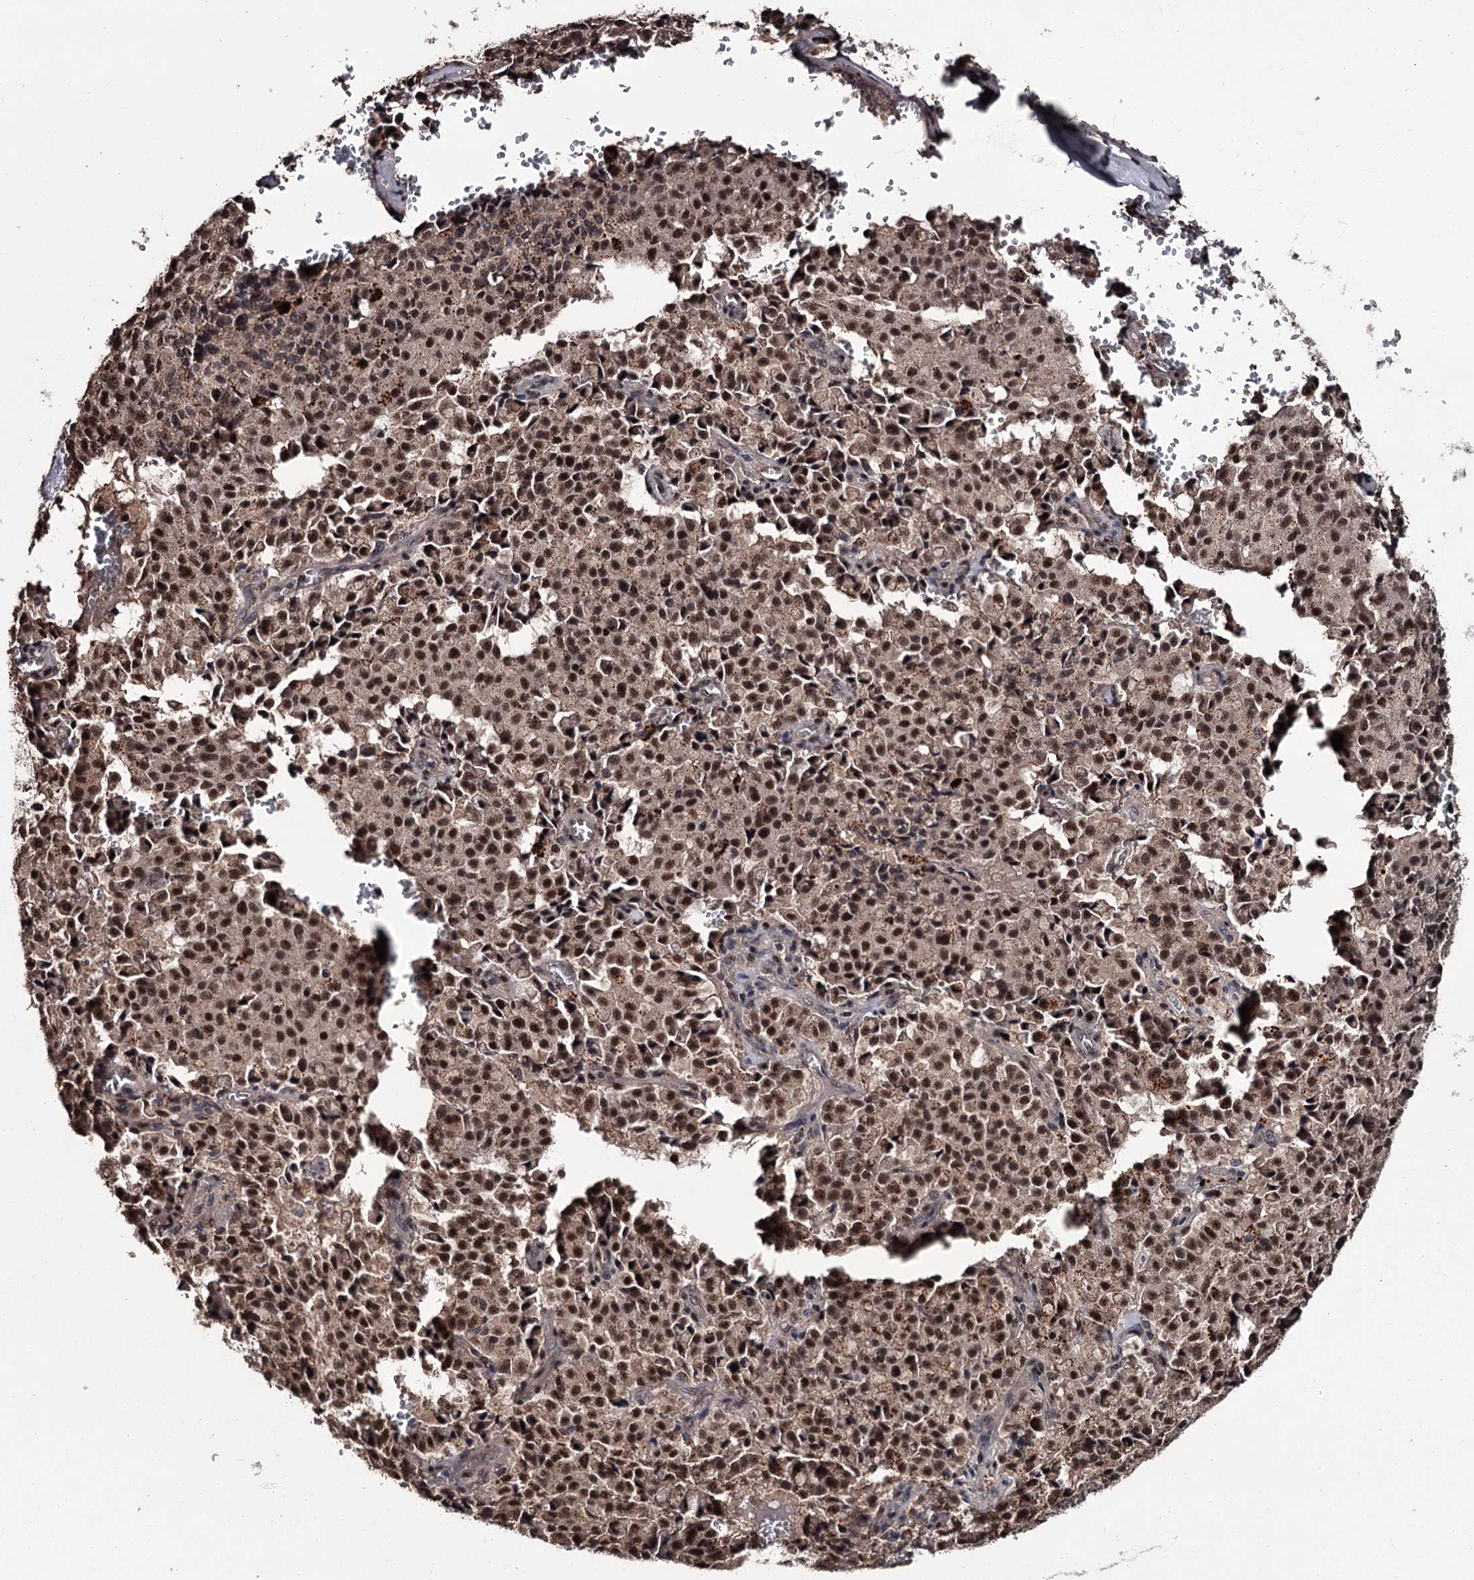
{"staining": {"intensity": "strong", "quantity": ">75%", "location": "nuclear"}, "tissue": "pancreatic cancer", "cell_type": "Tumor cells", "image_type": "cancer", "snomed": [{"axis": "morphology", "description": "Adenocarcinoma, NOS"}, {"axis": "topography", "description": "Pancreas"}], "caption": "High-power microscopy captured an IHC photomicrograph of adenocarcinoma (pancreatic), revealing strong nuclear positivity in about >75% of tumor cells.", "gene": "PRPF40B", "patient": {"sex": "male", "age": 65}}